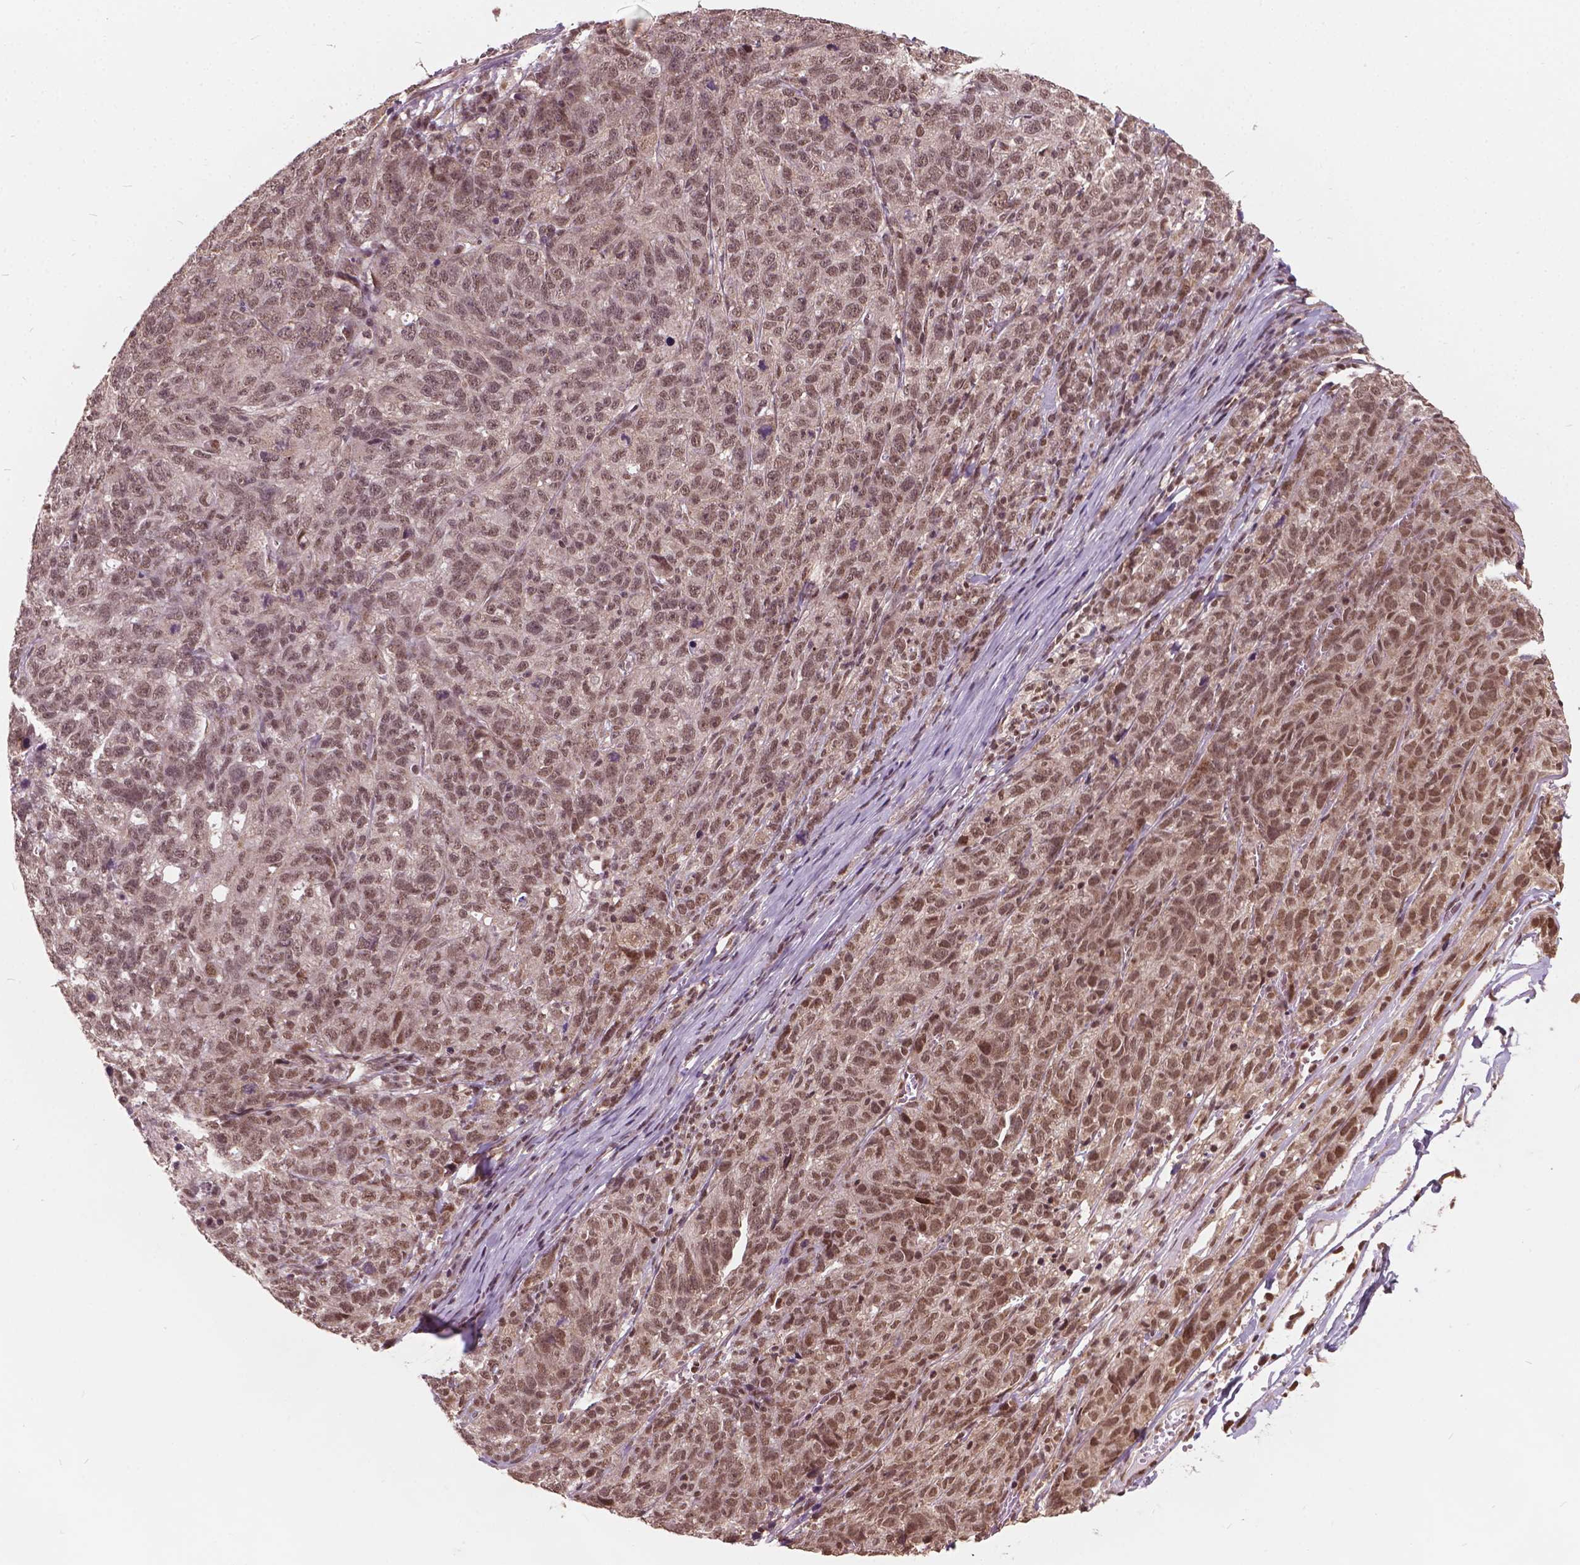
{"staining": {"intensity": "moderate", "quantity": ">75%", "location": "nuclear"}, "tissue": "ovarian cancer", "cell_type": "Tumor cells", "image_type": "cancer", "snomed": [{"axis": "morphology", "description": "Cystadenocarcinoma, serous, NOS"}, {"axis": "topography", "description": "Ovary"}], "caption": "Human ovarian cancer stained with a brown dye exhibits moderate nuclear positive positivity in about >75% of tumor cells.", "gene": "GPS2", "patient": {"sex": "female", "age": 71}}